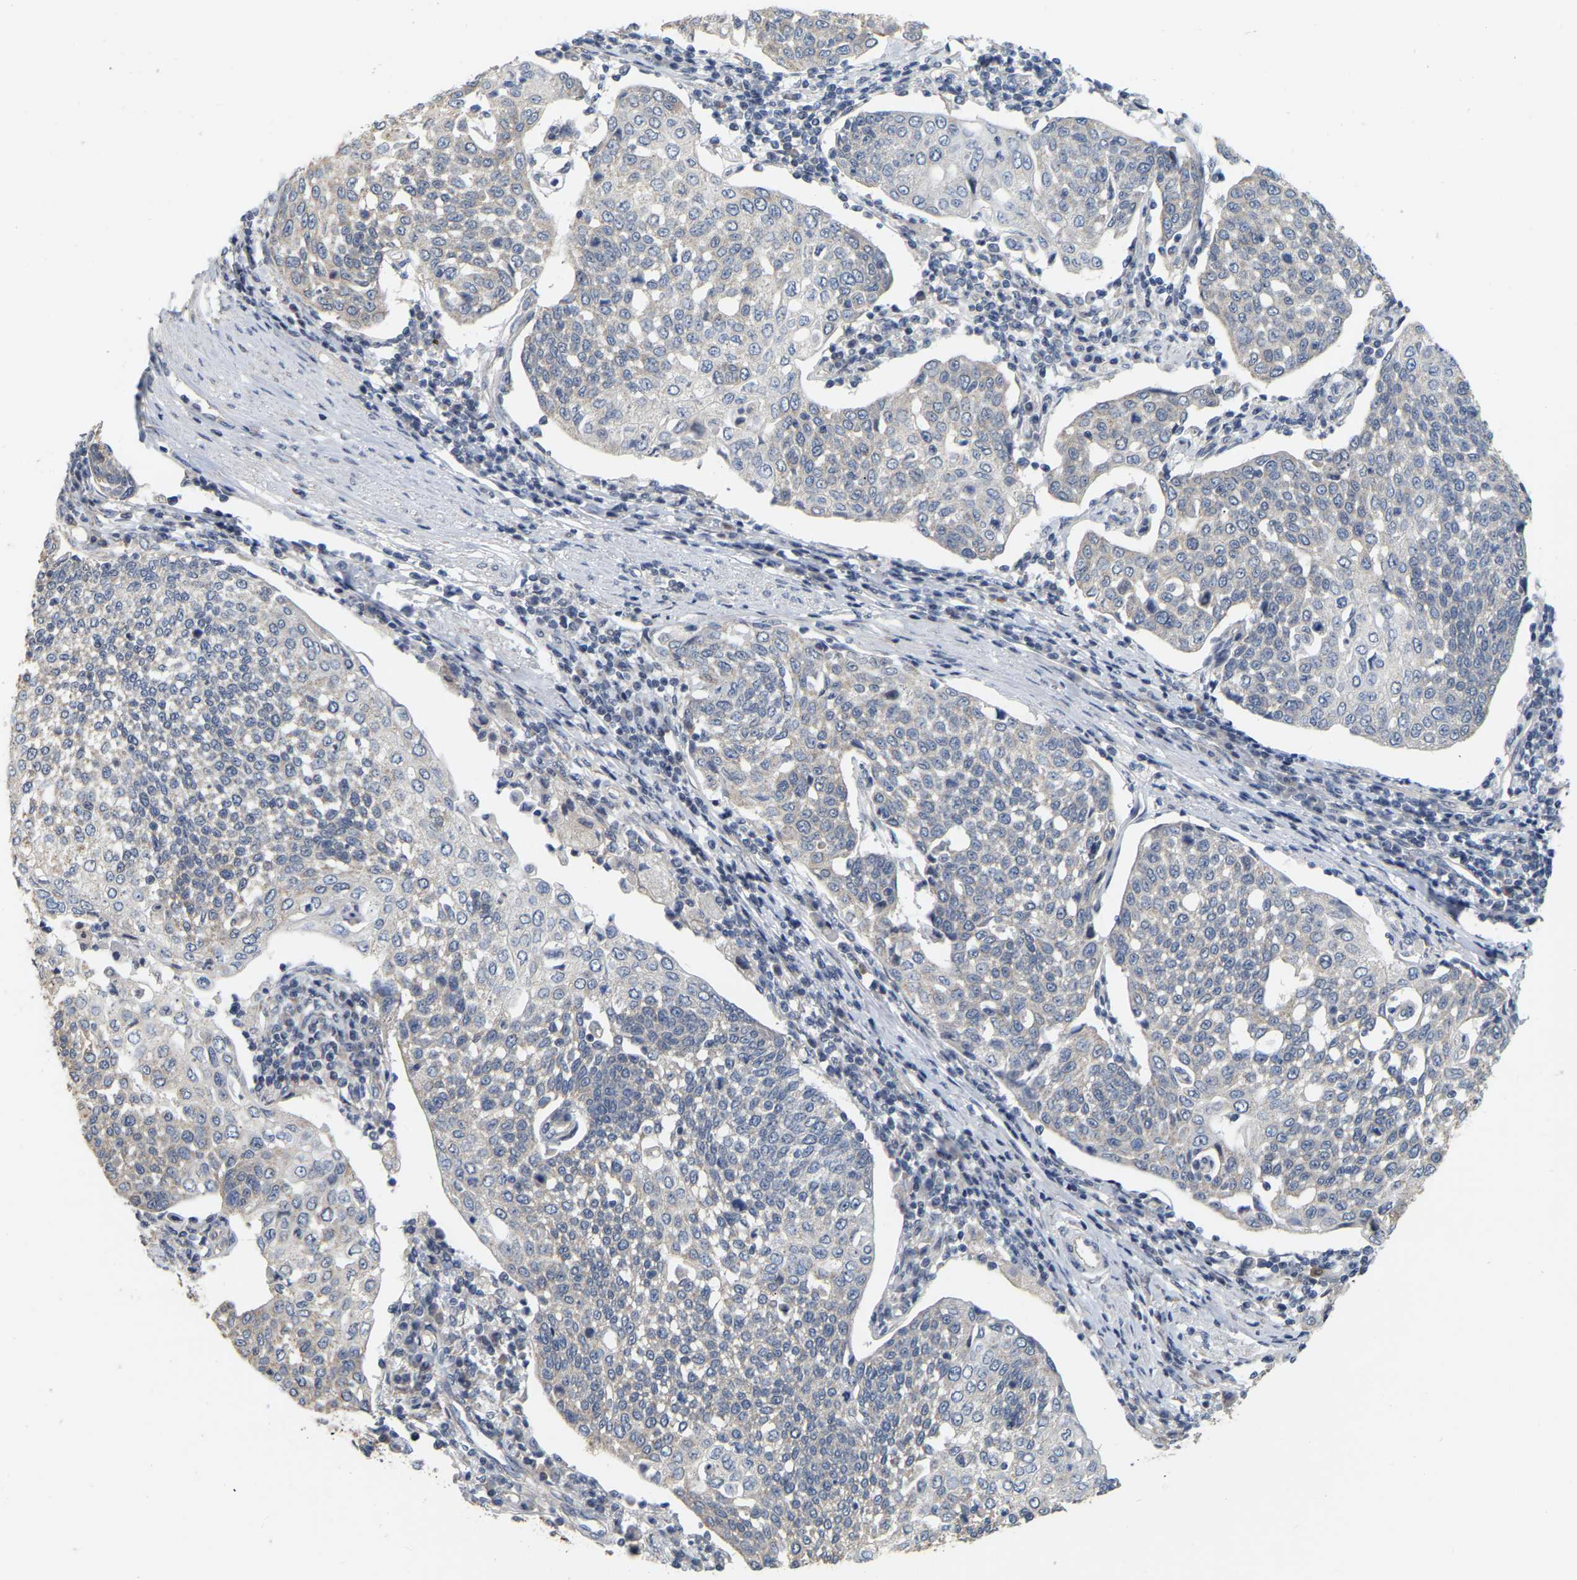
{"staining": {"intensity": "weak", "quantity": "<25%", "location": "cytoplasmic/membranous"}, "tissue": "cervical cancer", "cell_type": "Tumor cells", "image_type": "cancer", "snomed": [{"axis": "morphology", "description": "Squamous cell carcinoma, NOS"}, {"axis": "topography", "description": "Cervix"}], "caption": "DAB (3,3'-diaminobenzidine) immunohistochemical staining of human cervical squamous cell carcinoma demonstrates no significant staining in tumor cells.", "gene": "SSH1", "patient": {"sex": "female", "age": 34}}